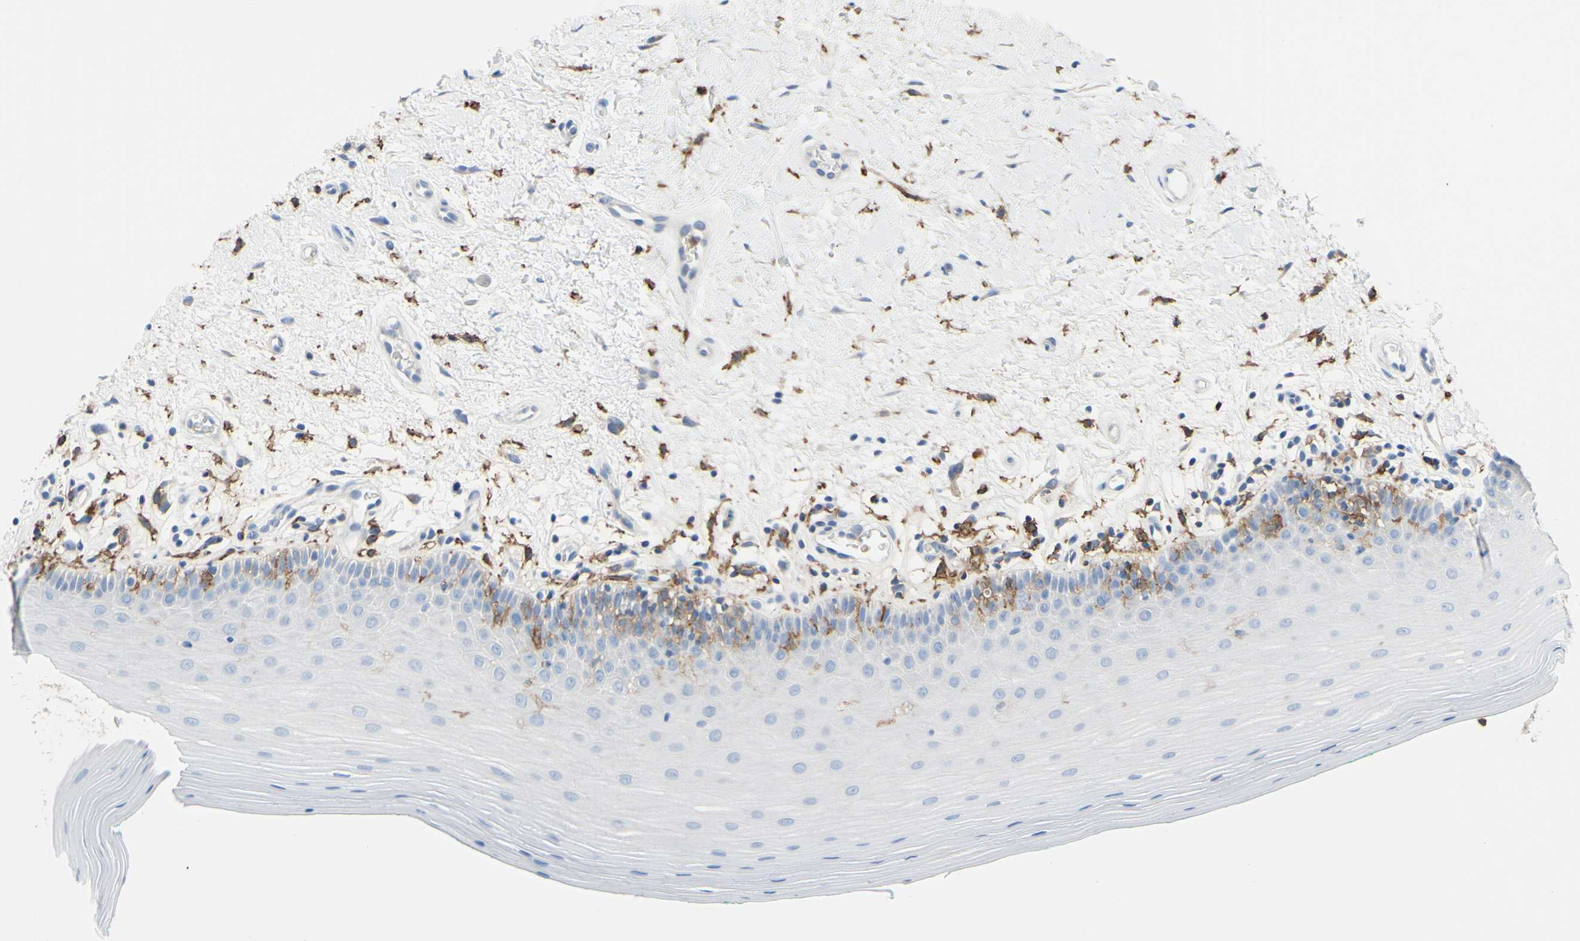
{"staining": {"intensity": "negative", "quantity": "none", "location": "none"}, "tissue": "oral mucosa", "cell_type": "Squamous epithelial cells", "image_type": "normal", "snomed": [{"axis": "morphology", "description": "Normal tissue, NOS"}, {"axis": "topography", "description": "Skeletal muscle"}, {"axis": "topography", "description": "Oral tissue"}], "caption": "Immunohistochemical staining of unremarkable oral mucosa exhibits no significant positivity in squamous epithelial cells. The staining is performed using DAB brown chromogen with nuclei counter-stained in using hematoxylin.", "gene": "FCGR2A", "patient": {"sex": "male", "age": 58}}